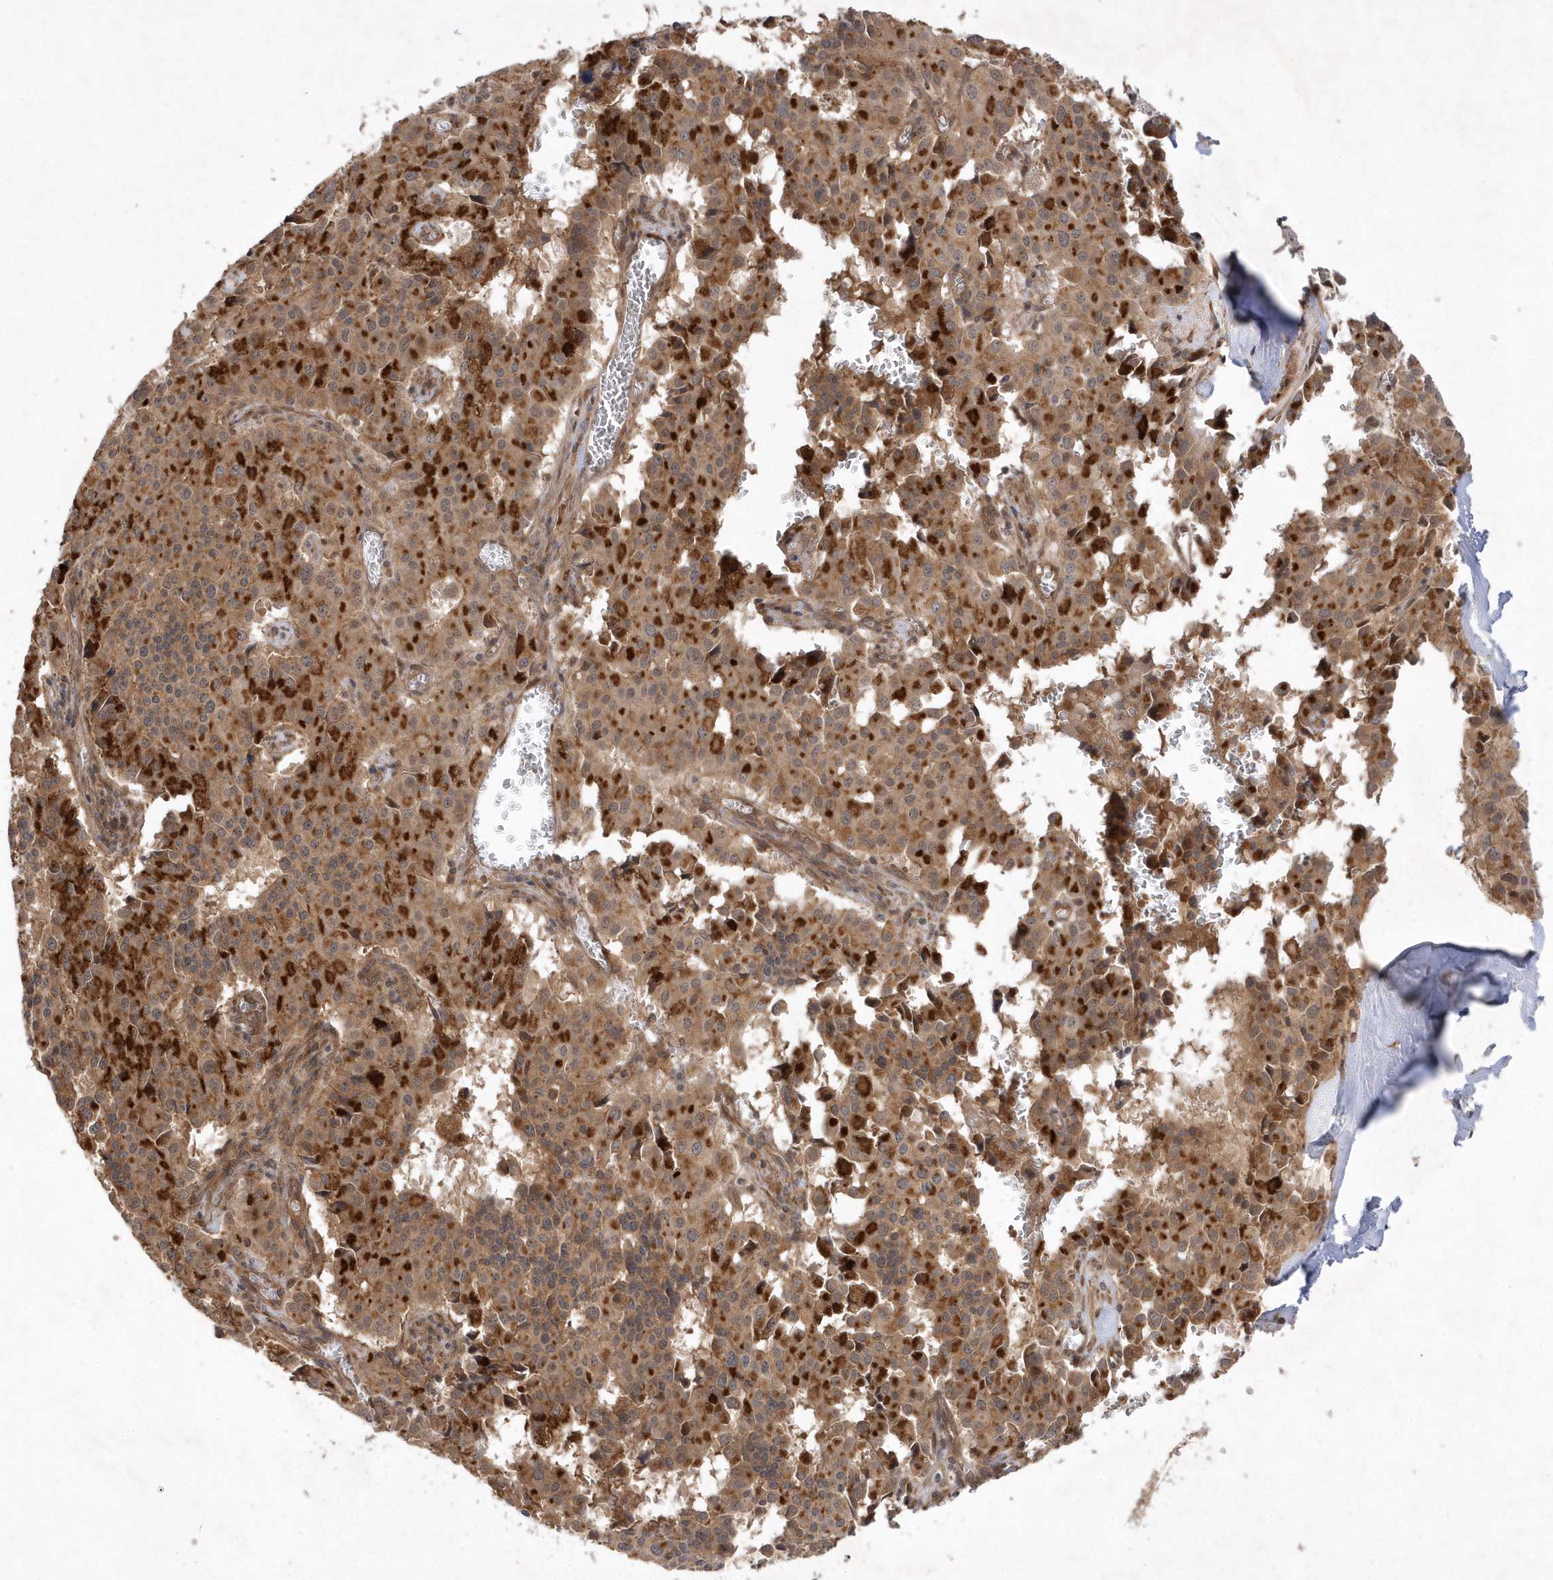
{"staining": {"intensity": "moderate", "quantity": ">75%", "location": "cytoplasmic/membranous"}, "tissue": "pancreatic cancer", "cell_type": "Tumor cells", "image_type": "cancer", "snomed": [{"axis": "morphology", "description": "Adenocarcinoma, NOS"}, {"axis": "topography", "description": "Pancreas"}], "caption": "Moderate cytoplasmic/membranous staining is appreciated in about >75% of tumor cells in pancreatic cancer.", "gene": "GFM2", "patient": {"sex": "male", "age": 65}}